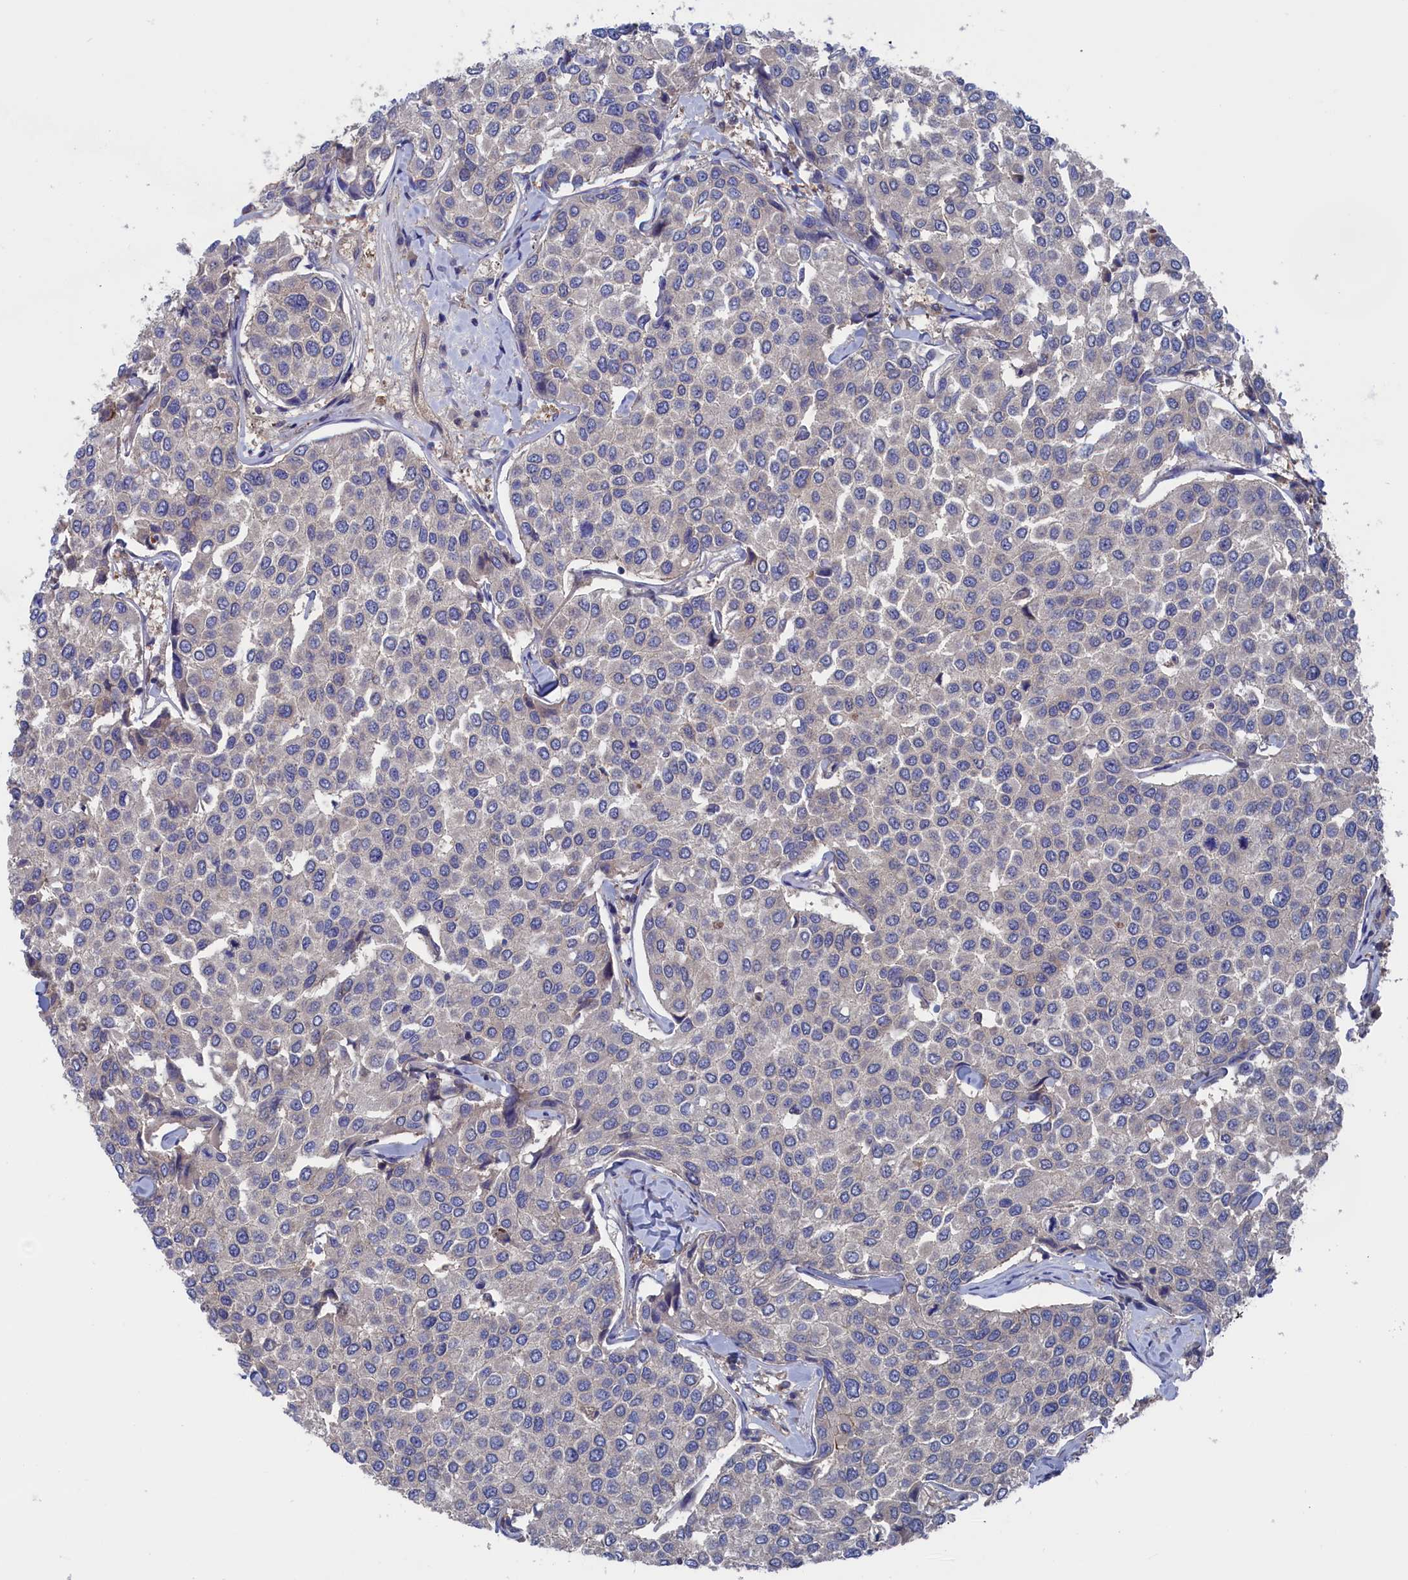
{"staining": {"intensity": "negative", "quantity": "none", "location": "none"}, "tissue": "breast cancer", "cell_type": "Tumor cells", "image_type": "cancer", "snomed": [{"axis": "morphology", "description": "Duct carcinoma"}, {"axis": "topography", "description": "Breast"}], "caption": "Tumor cells are negative for protein expression in human breast cancer (infiltrating ductal carcinoma).", "gene": "NUTF2", "patient": {"sex": "female", "age": 55}}